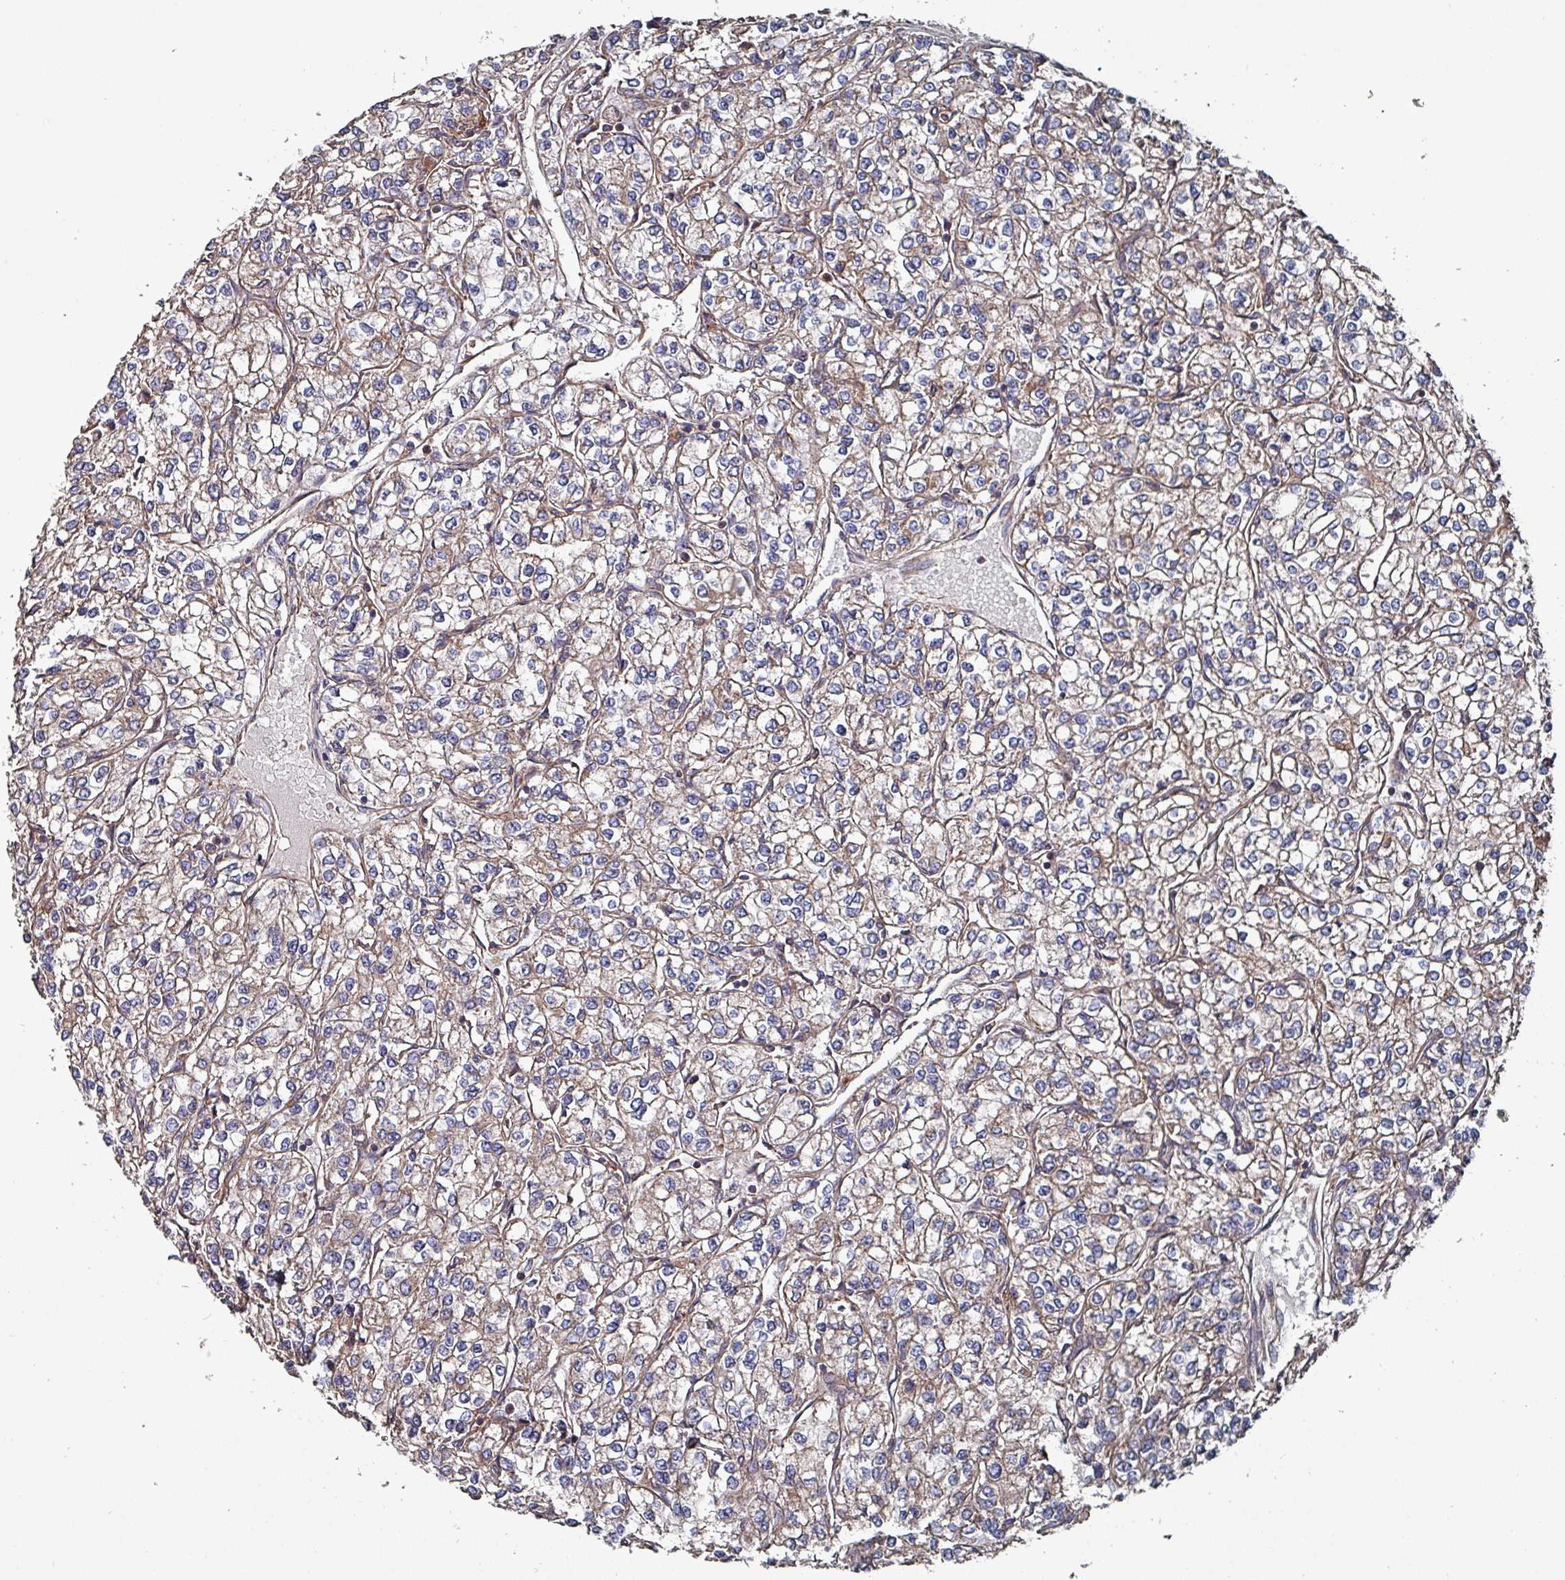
{"staining": {"intensity": "negative", "quantity": "none", "location": "none"}, "tissue": "renal cancer", "cell_type": "Tumor cells", "image_type": "cancer", "snomed": [{"axis": "morphology", "description": "Adenocarcinoma, NOS"}, {"axis": "topography", "description": "Kidney"}], "caption": "Immunohistochemical staining of human renal adenocarcinoma shows no significant staining in tumor cells.", "gene": "ANO10", "patient": {"sex": "male", "age": 80}}